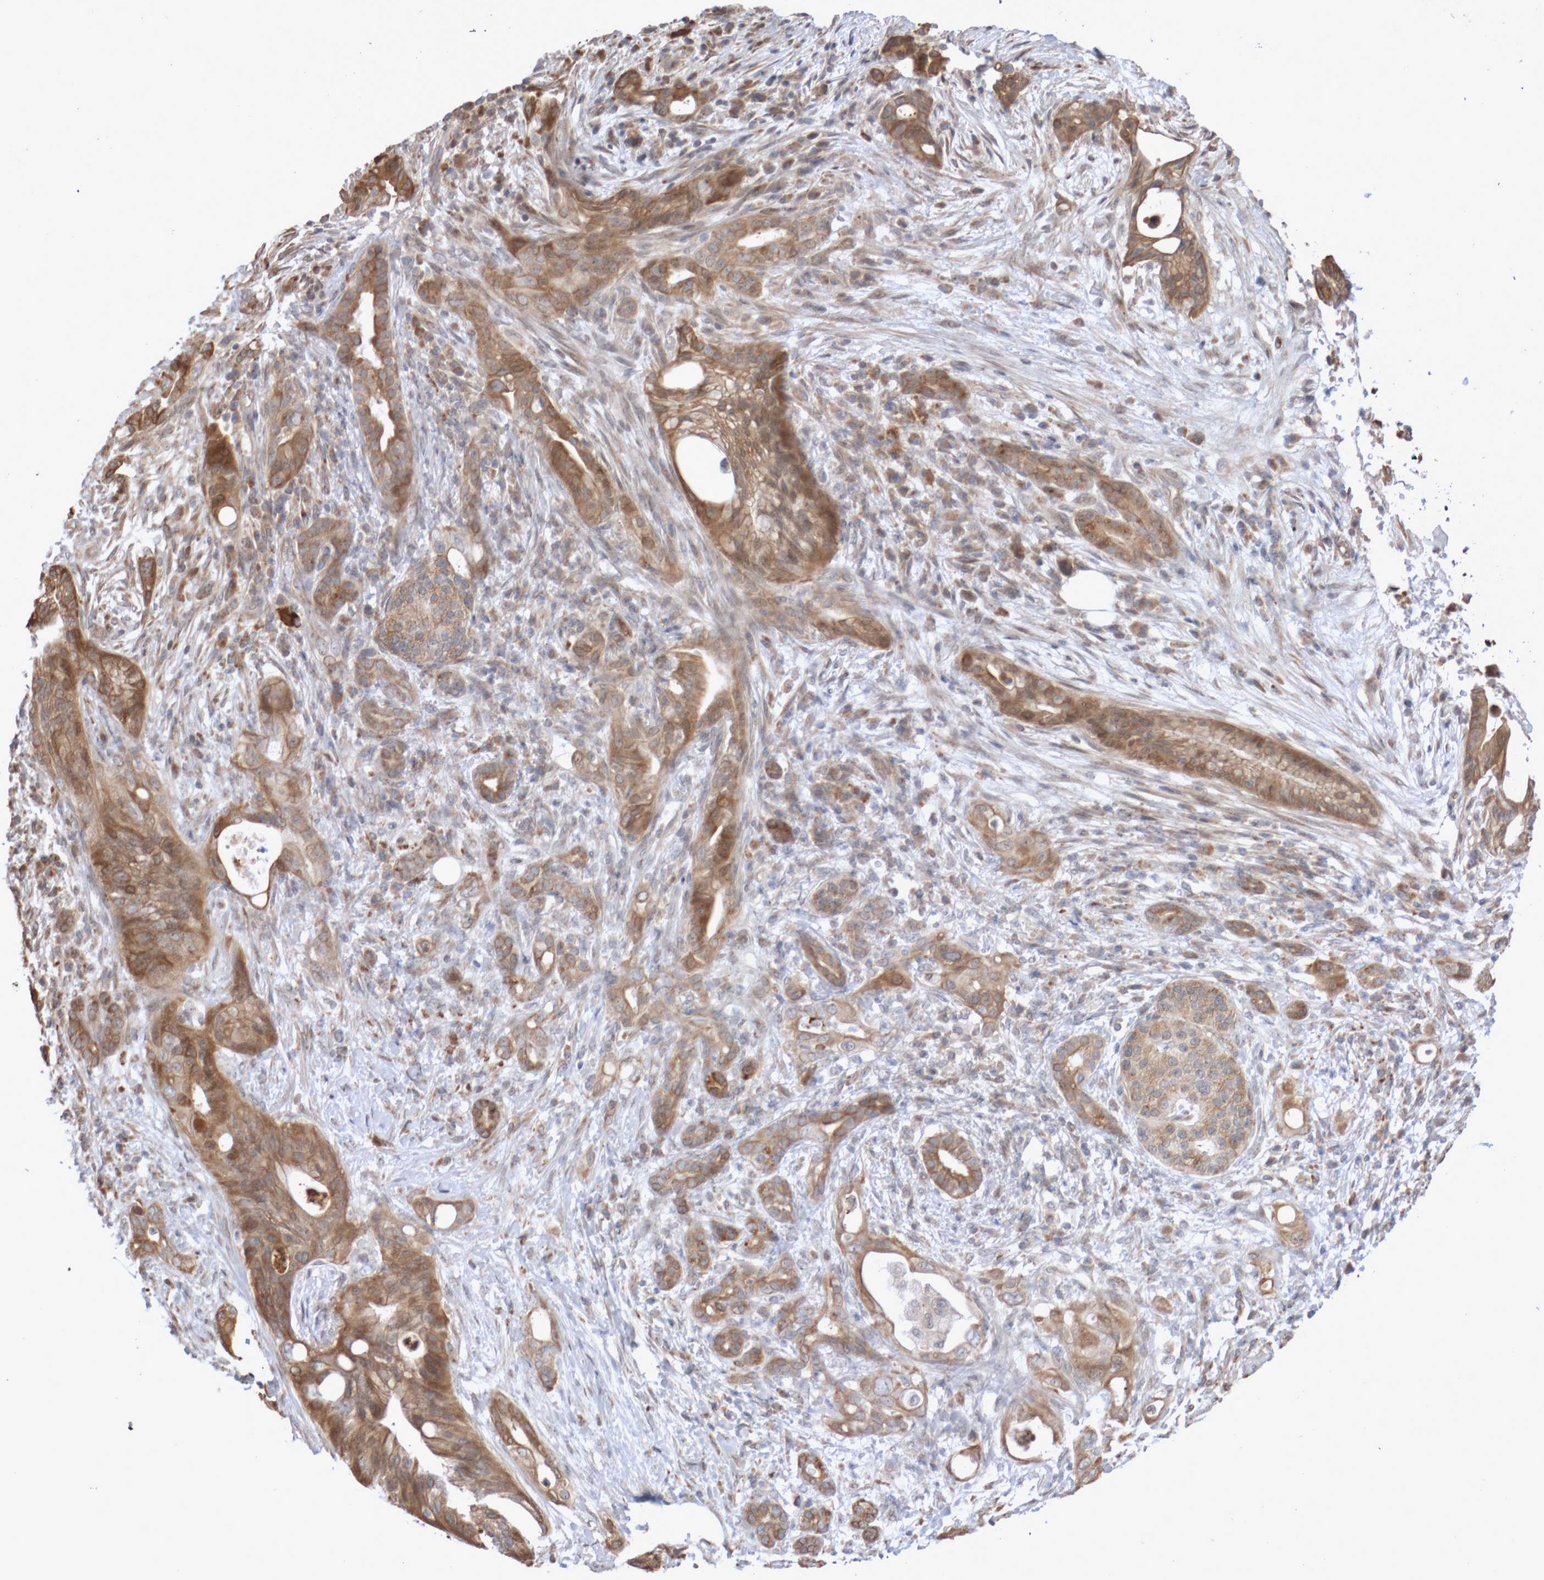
{"staining": {"intensity": "moderate", "quantity": ">75%", "location": "cytoplasmic/membranous"}, "tissue": "pancreatic cancer", "cell_type": "Tumor cells", "image_type": "cancer", "snomed": [{"axis": "morphology", "description": "Adenocarcinoma, NOS"}, {"axis": "topography", "description": "Pancreas"}], "caption": "The image demonstrates immunohistochemical staining of pancreatic adenocarcinoma. There is moderate cytoplasmic/membranous positivity is present in approximately >75% of tumor cells.", "gene": "DPH7", "patient": {"sex": "male", "age": 58}}